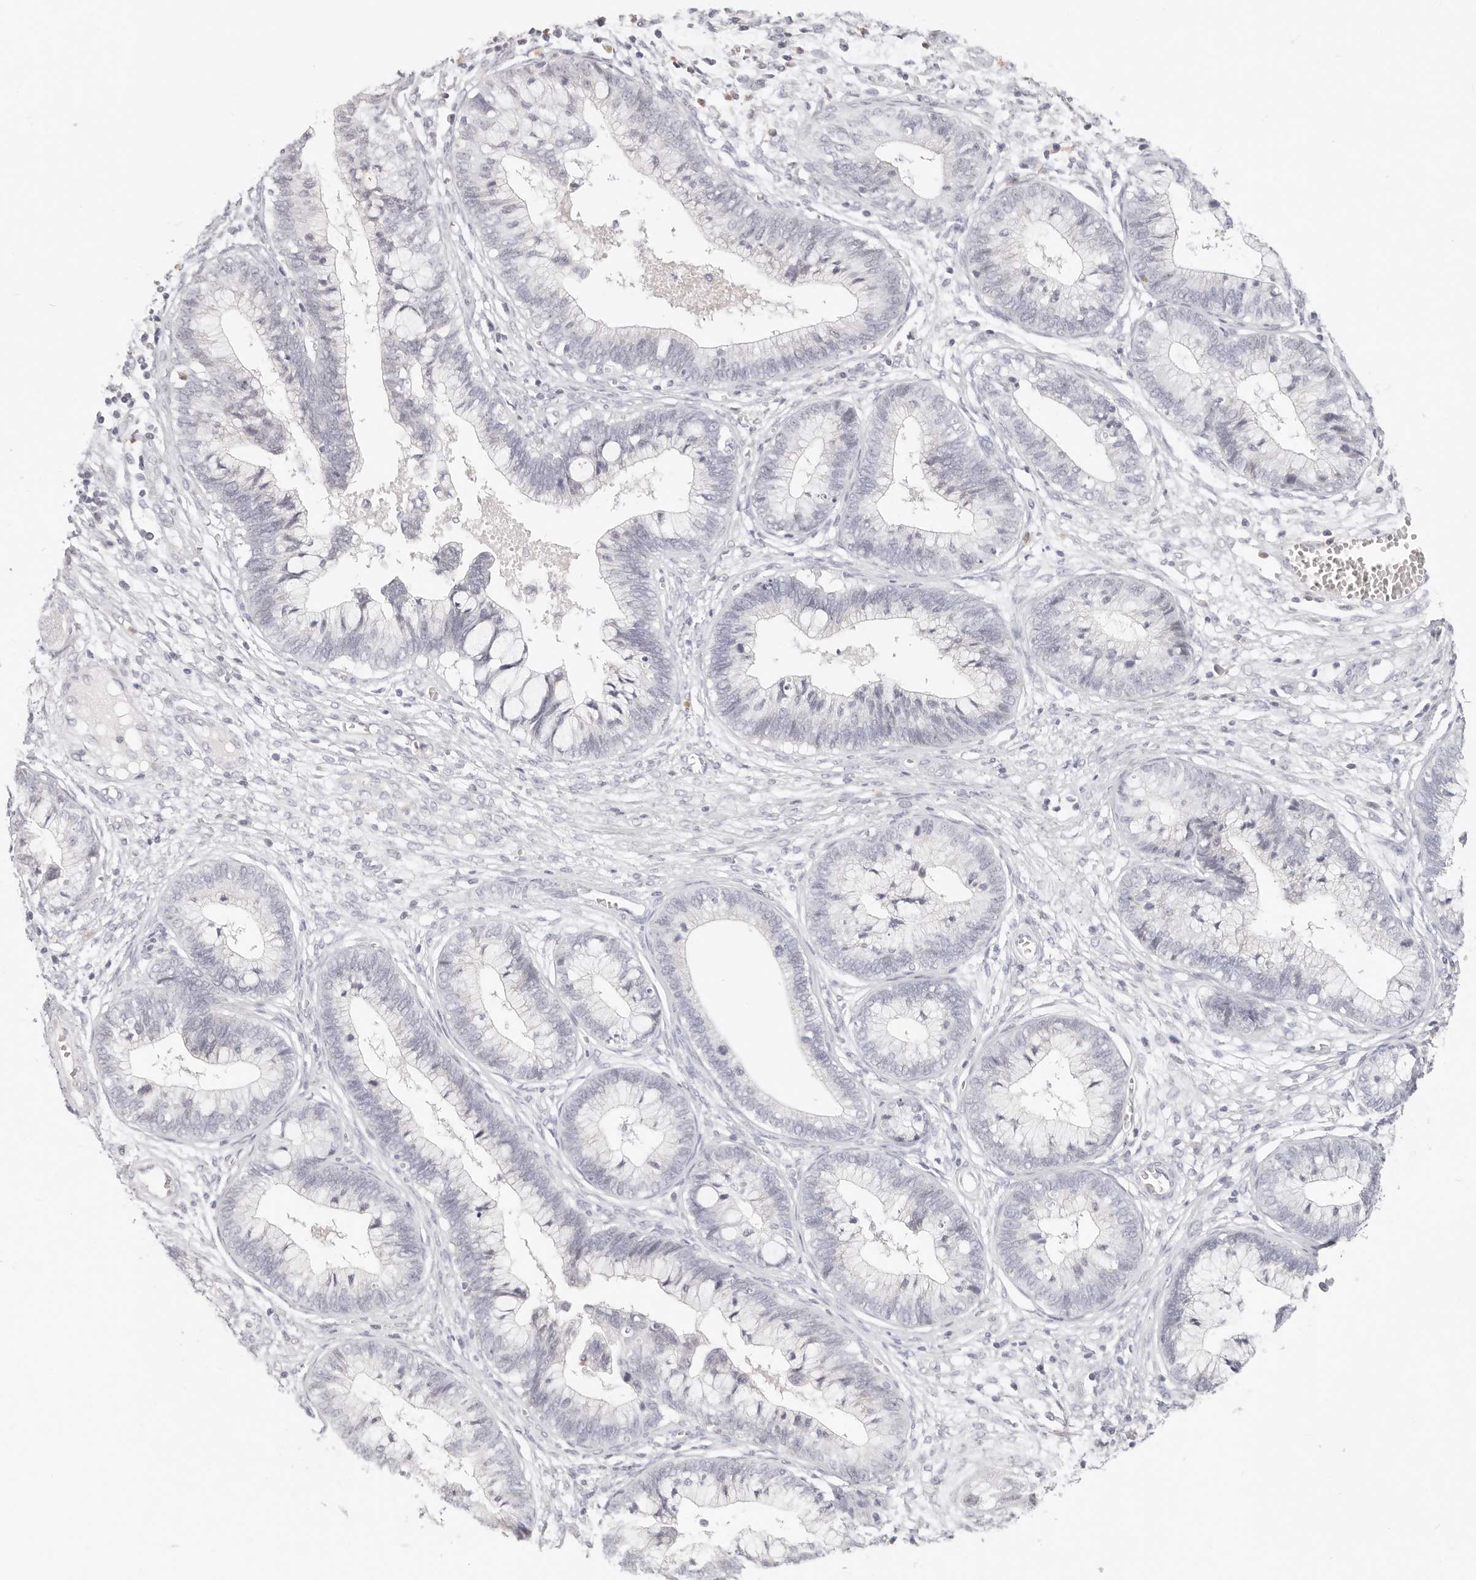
{"staining": {"intensity": "negative", "quantity": "none", "location": "none"}, "tissue": "cervical cancer", "cell_type": "Tumor cells", "image_type": "cancer", "snomed": [{"axis": "morphology", "description": "Adenocarcinoma, NOS"}, {"axis": "topography", "description": "Cervix"}], "caption": "Human cervical cancer stained for a protein using IHC shows no expression in tumor cells.", "gene": "ASCL1", "patient": {"sex": "female", "age": 44}}